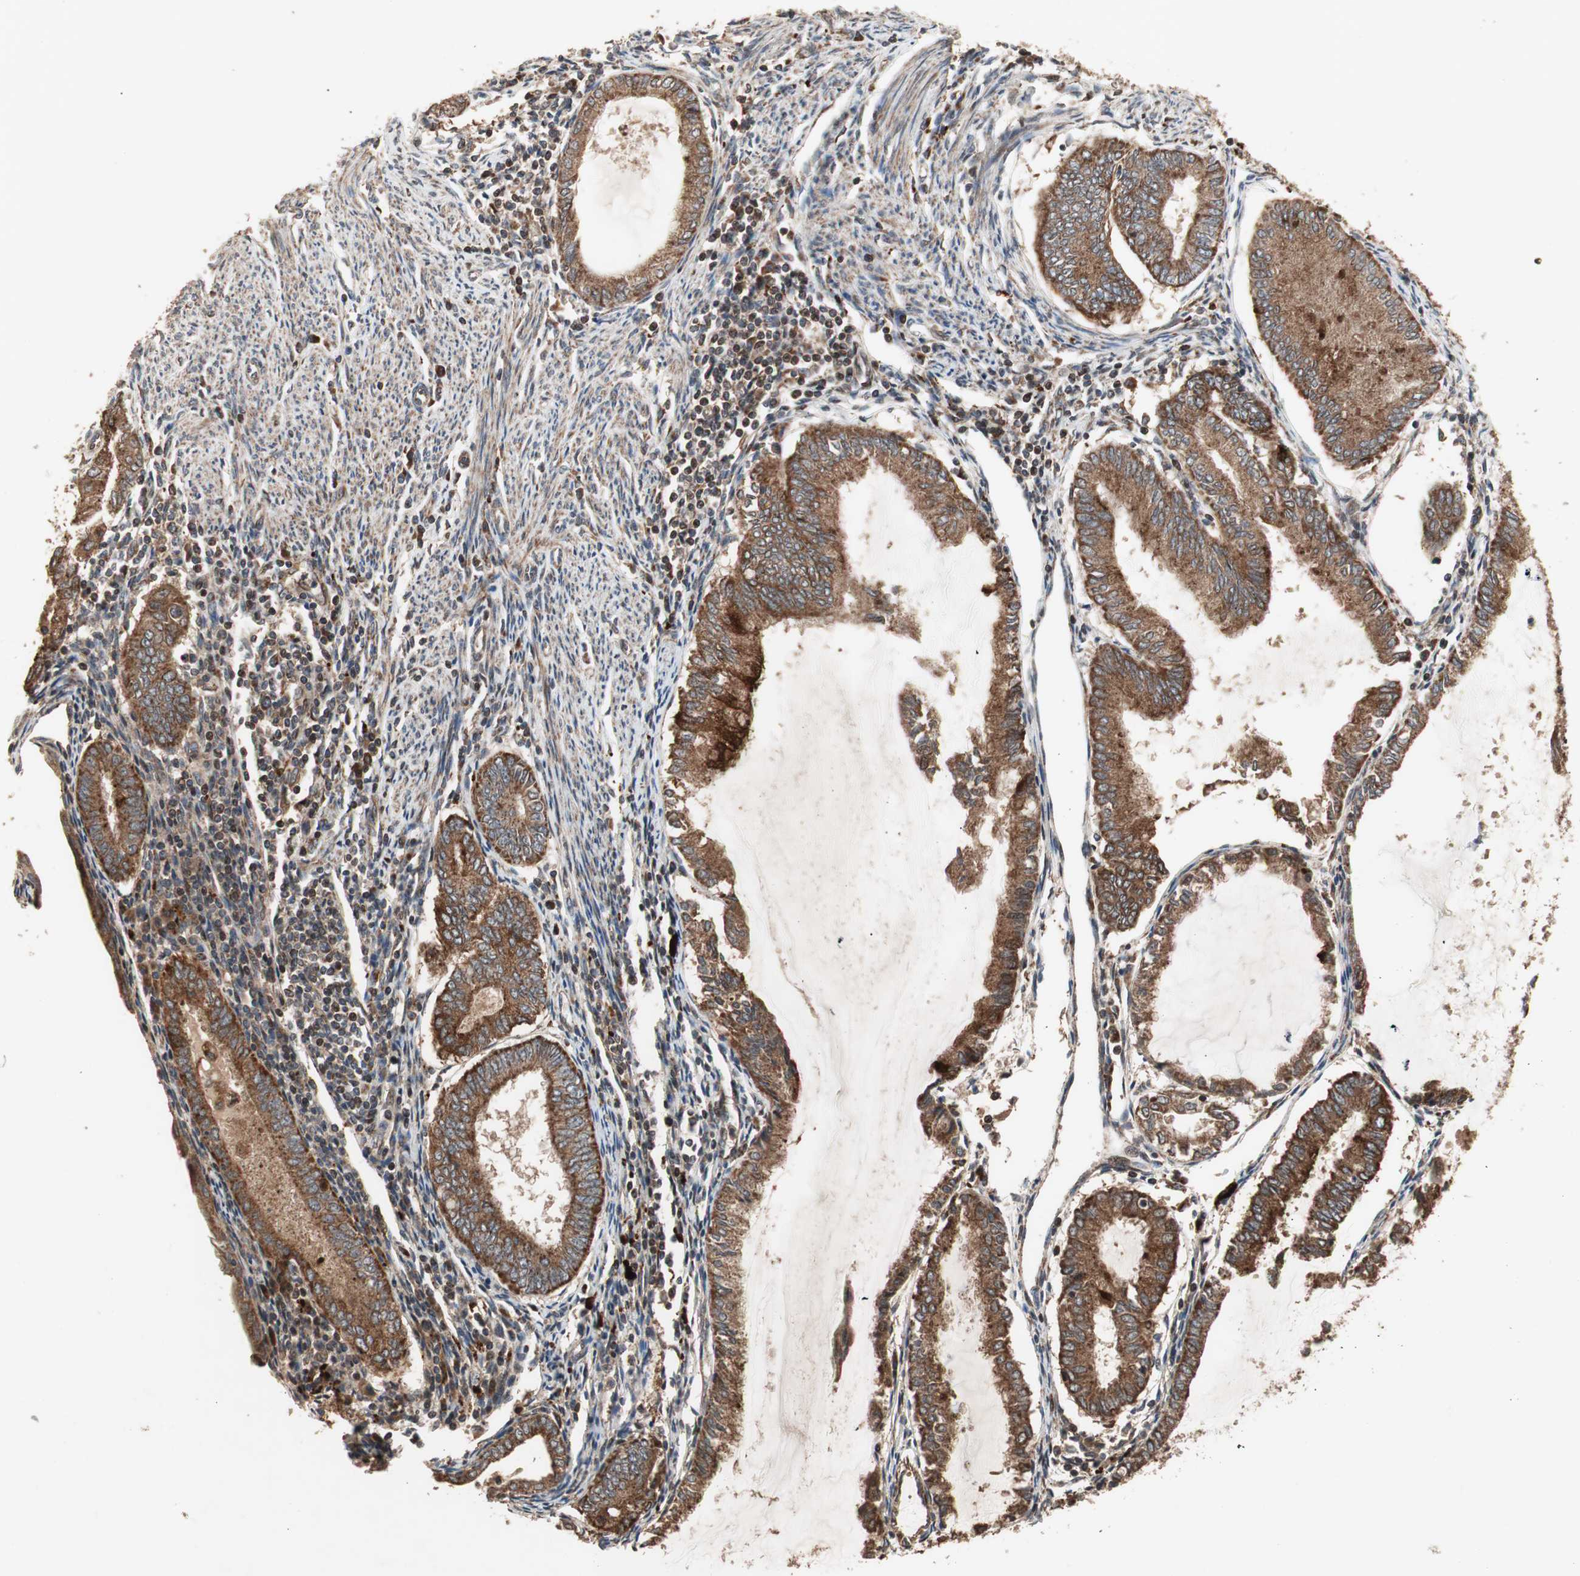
{"staining": {"intensity": "strong", "quantity": ">75%", "location": "cytoplasmic/membranous"}, "tissue": "endometrial cancer", "cell_type": "Tumor cells", "image_type": "cancer", "snomed": [{"axis": "morphology", "description": "Adenocarcinoma, NOS"}, {"axis": "topography", "description": "Endometrium"}], "caption": "Endometrial adenocarcinoma stained with DAB (3,3'-diaminobenzidine) immunohistochemistry shows high levels of strong cytoplasmic/membranous positivity in approximately >75% of tumor cells. The protein is shown in brown color, while the nuclei are stained blue.", "gene": "RAB1A", "patient": {"sex": "female", "age": 86}}